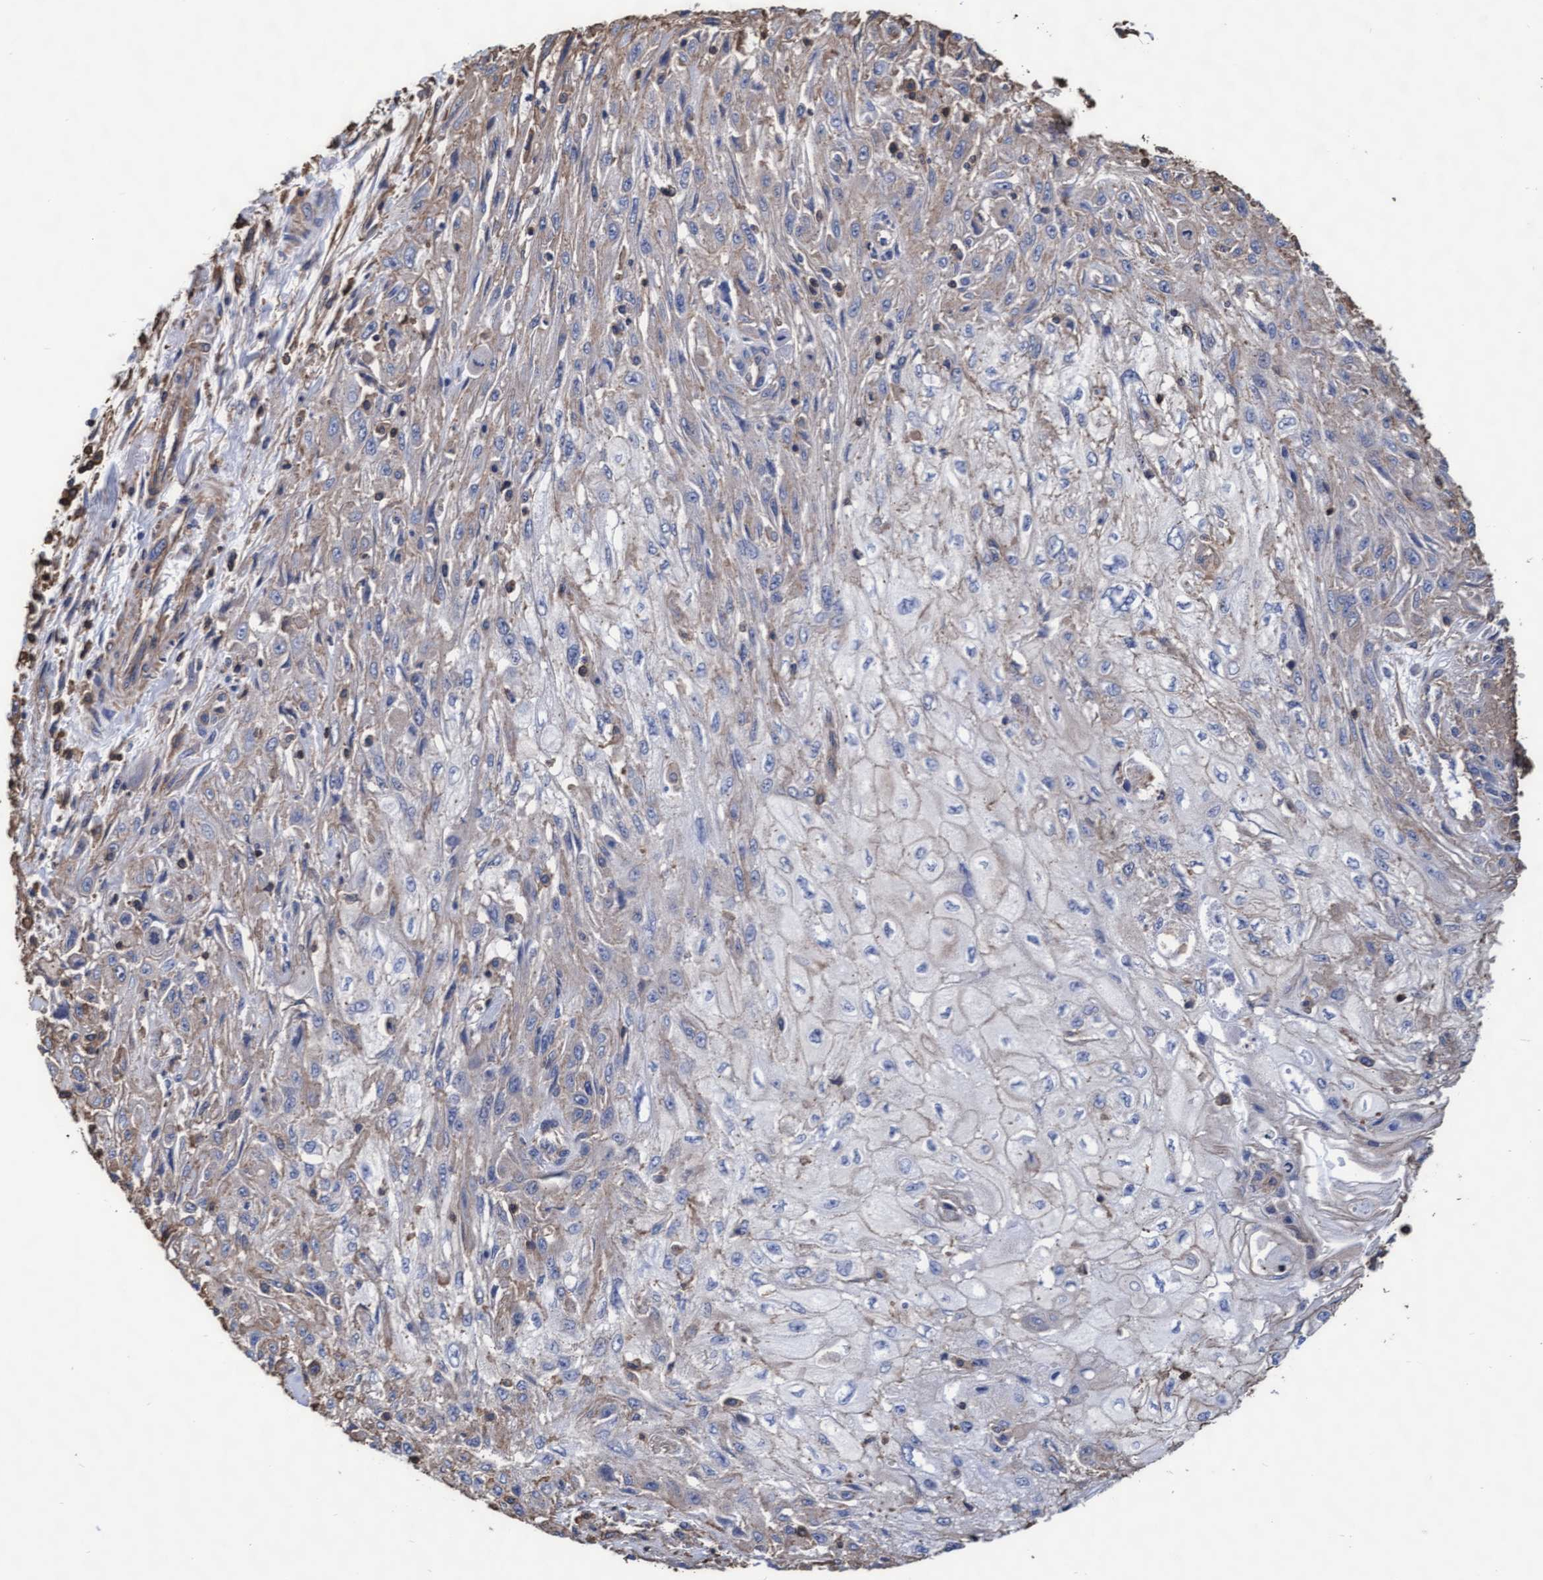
{"staining": {"intensity": "weak", "quantity": "<25%", "location": "cytoplasmic/membranous"}, "tissue": "skin cancer", "cell_type": "Tumor cells", "image_type": "cancer", "snomed": [{"axis": "morphology", "description": "Squamous cell carcinoma, NOS"}, {"axis": "morphology", "description": "Squamous cell carcinoma, metastatic, NOS"}, {"axis": "topography", "description": "Skin"}, {"axis": "topography", "description": "Lymph node"}], "caption": "Immunohistochemistry (IHC) photomicrograph of neoplastic tissue: skin cancer stained with DAB reveals no significant protein staining in tumor cells.", "gene": "GRHPR", "patient": {"sex": "male", "age": 75}}